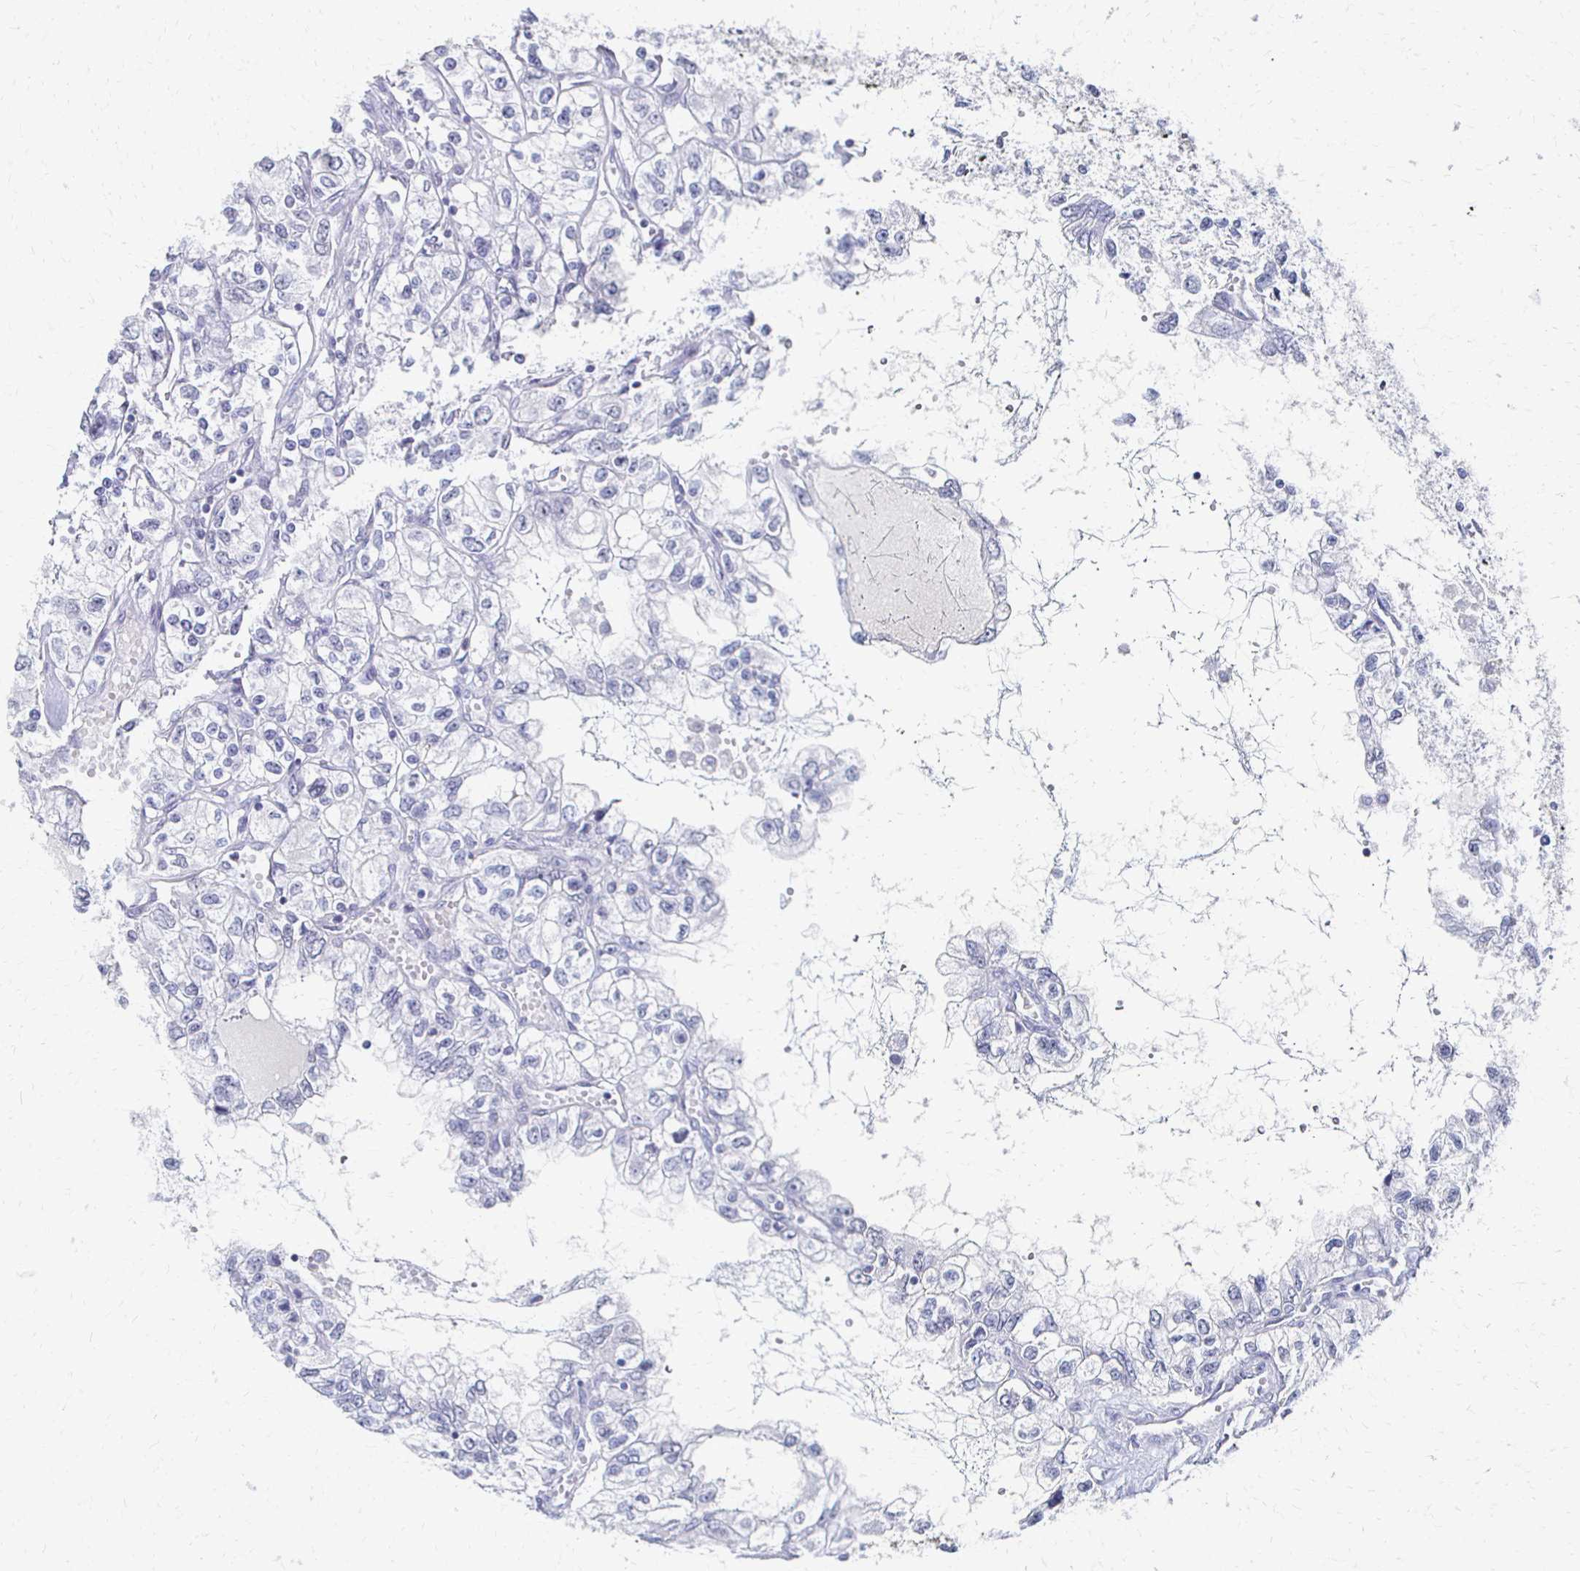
{"staining": {"intensity": "negative", "quantity": "none", "location": "none"}, "tissue": "renal cancer", "cell_type": "Tumor cells", "image_type": "cancer", "snomed": [{"axis": "morphology", "description": "Adenocarcinoma, NOS"}, {"axis": "topography", "description": "Kidney"}], "caption": "Immunohistochemical staining of renal cancer (adenocarcinoma) displays no significant expression in tumor cells.", "gene": "CXCR2", "patient": {"sex": "female", "age": 59}}